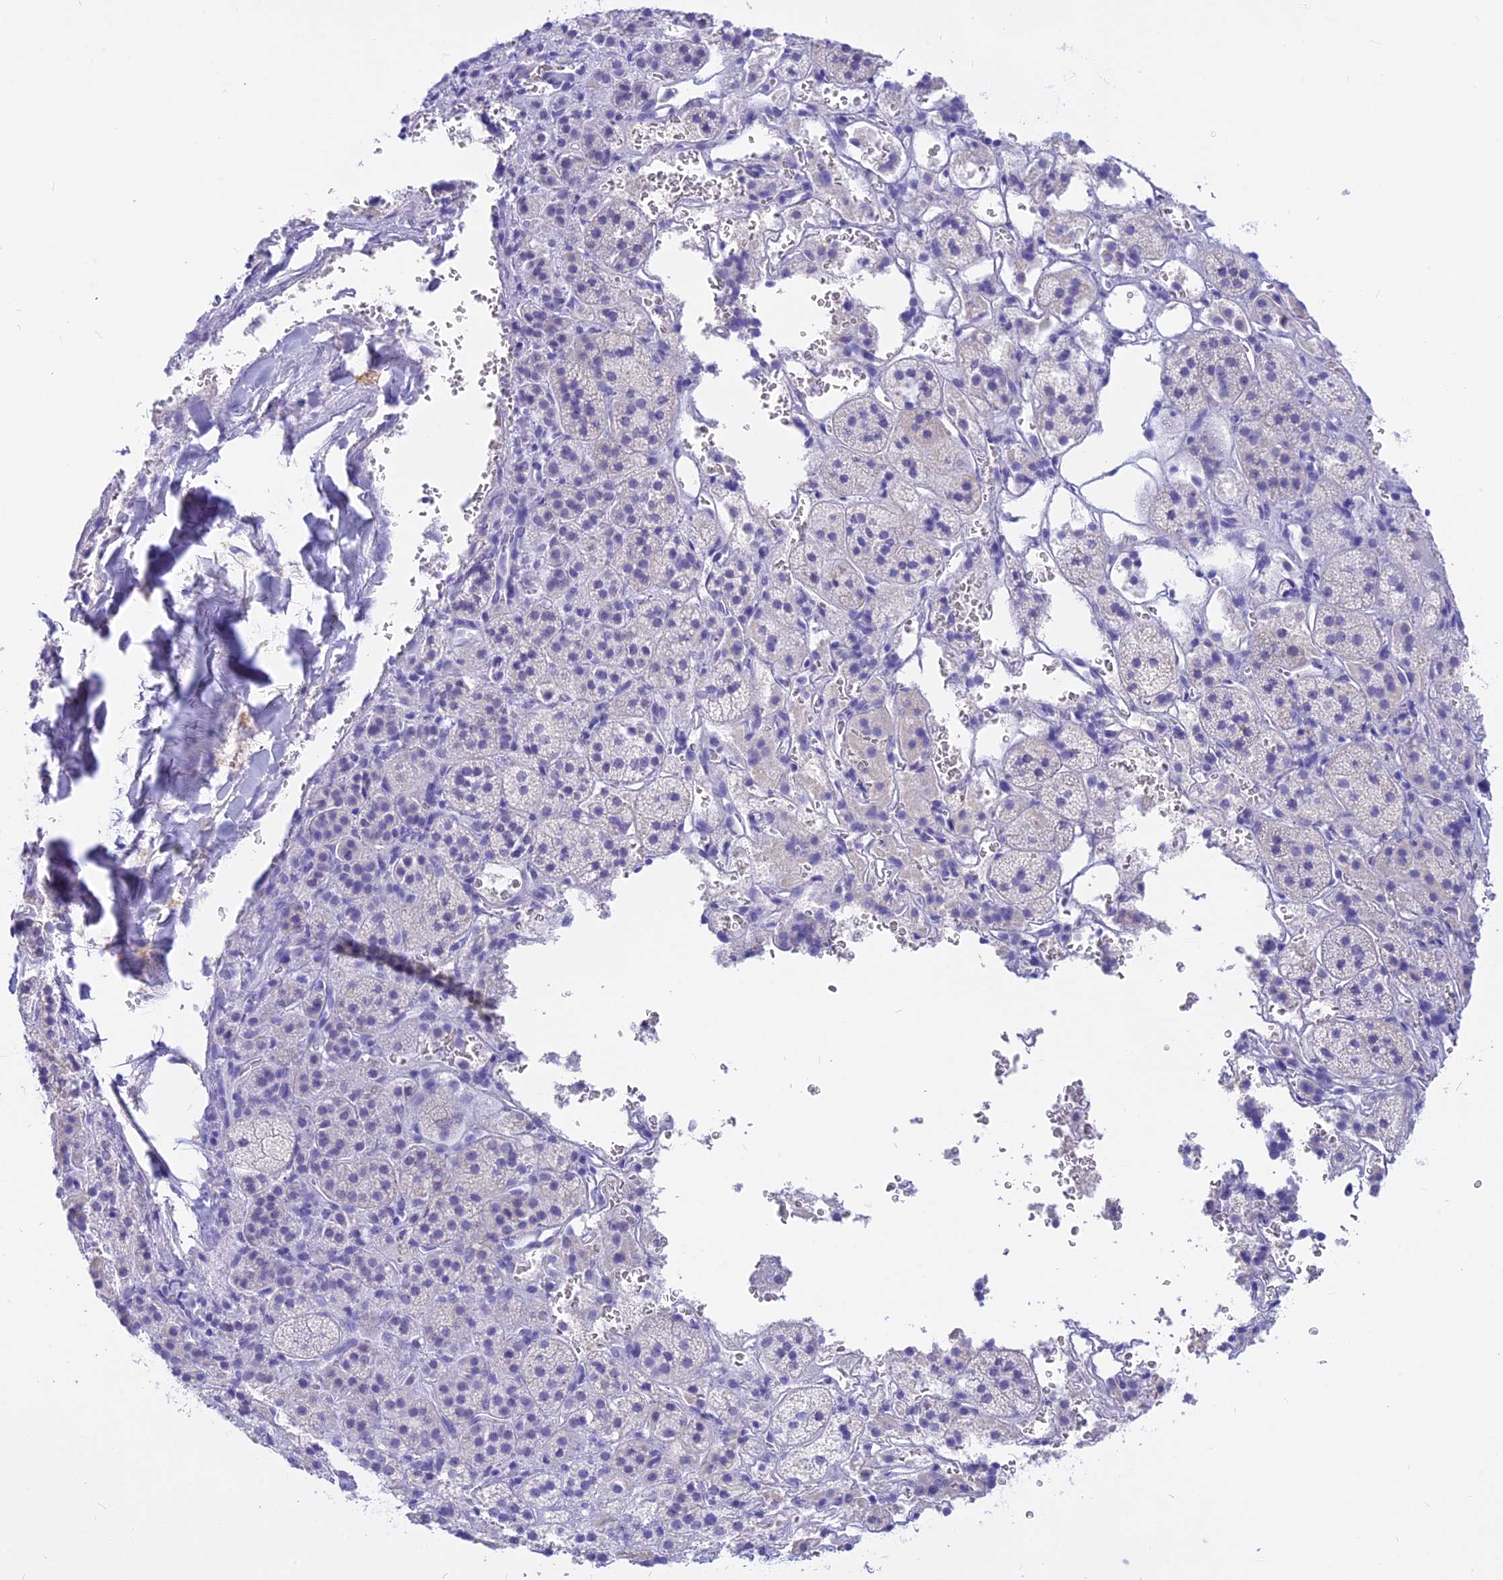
{"staining": {"intensity": "negative", "quantity": "none", "location": "none"}, "tissue": "adrenal gland", "cell_type": "Glandular cells", "image_type": "normal", "snomed": [{"axis": "morphology", "description": "Normal tissue, NOS"}, {"axis": "topography", "description": "Adrenal gland"}], "caption": "IHC photomicrograph of benign adrenal gland stained for a protein (brown), which reveals no positivity in glandular cells.", "gene": "ISCA1", "patient": {"sex": "female", "age": 44}}